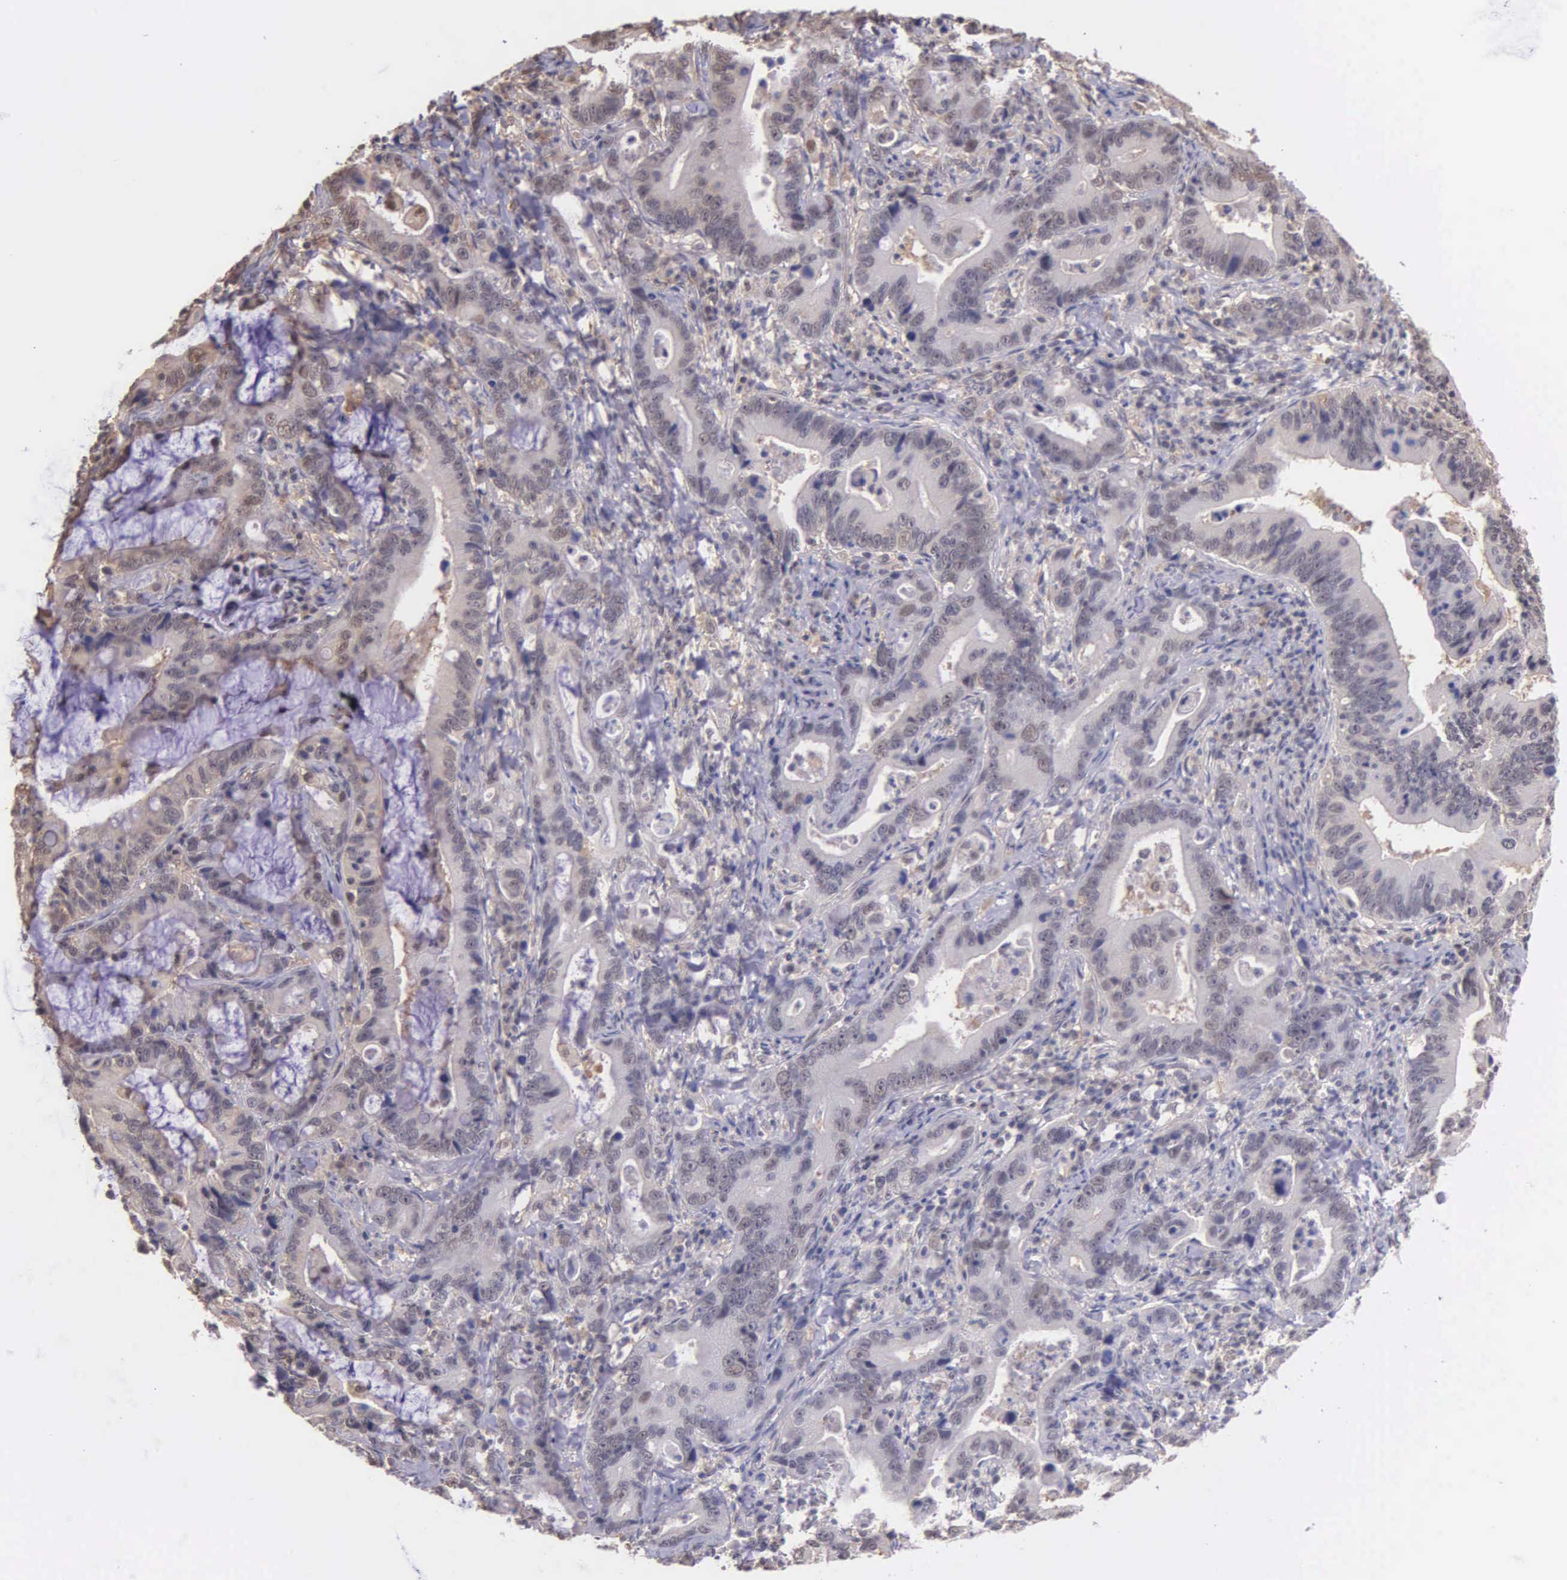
{"staining": {"intensity": "weak", "quantity": "25%-75%", "location": "cytoplasmic/membranous,nuclear"}, "tissue": "stomach cancer", "cell_type": "Tumor cells", "image_type": "cancer", "snomed": [{"axis": "morphology", "description": "Adenocarcinoma, NOS"}, {"axis": "topography", "description": "Stomach, upper"}], "caption": "The histopathology image demonstrates staining of stomach cancer (adenocarcinoma), revealing weak cytoplasmic/membranous and nuclear protein staining (brown color) within tumor cells.", "gene": "PSMC1", "patient": {"sex": "male", "age": 63}}